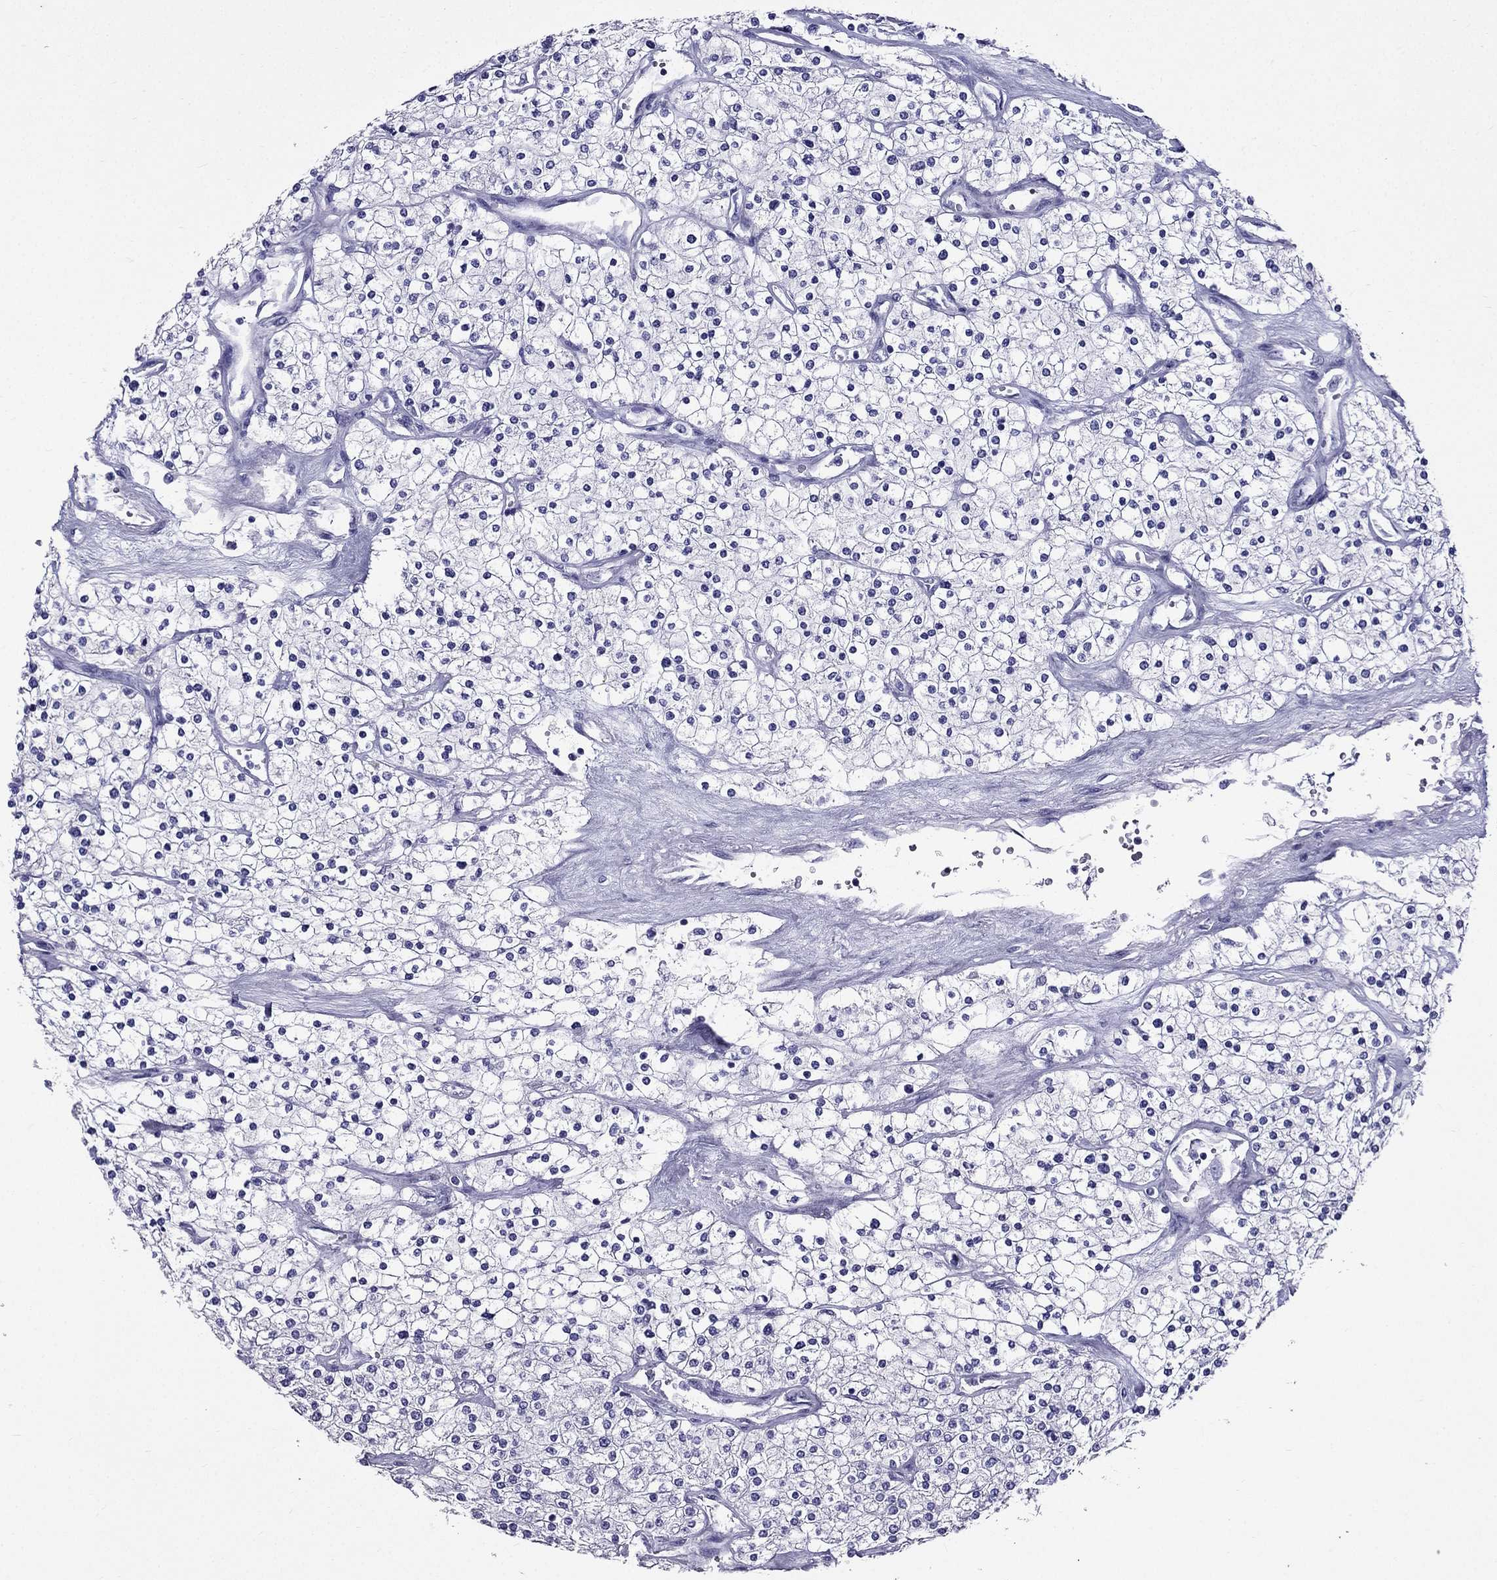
{"staining": {"intensity": "negative", "quantity": "none", "location": "none"}, "tissue": "renal cancer", "cell_type": "Tumor cells", "image_type": "cancer", "snomed": [{"axis": "morphology", "description": "Adenocarcinoma, NOS"}, {"axis": "topography", "description": "Kidney"}], "caption": "A micrograph of human adenocarcinoma (renal) is negative for staining in tumor cells.", "gene": "ZNF541", "patient": {"sex": "male", "age": 80}}